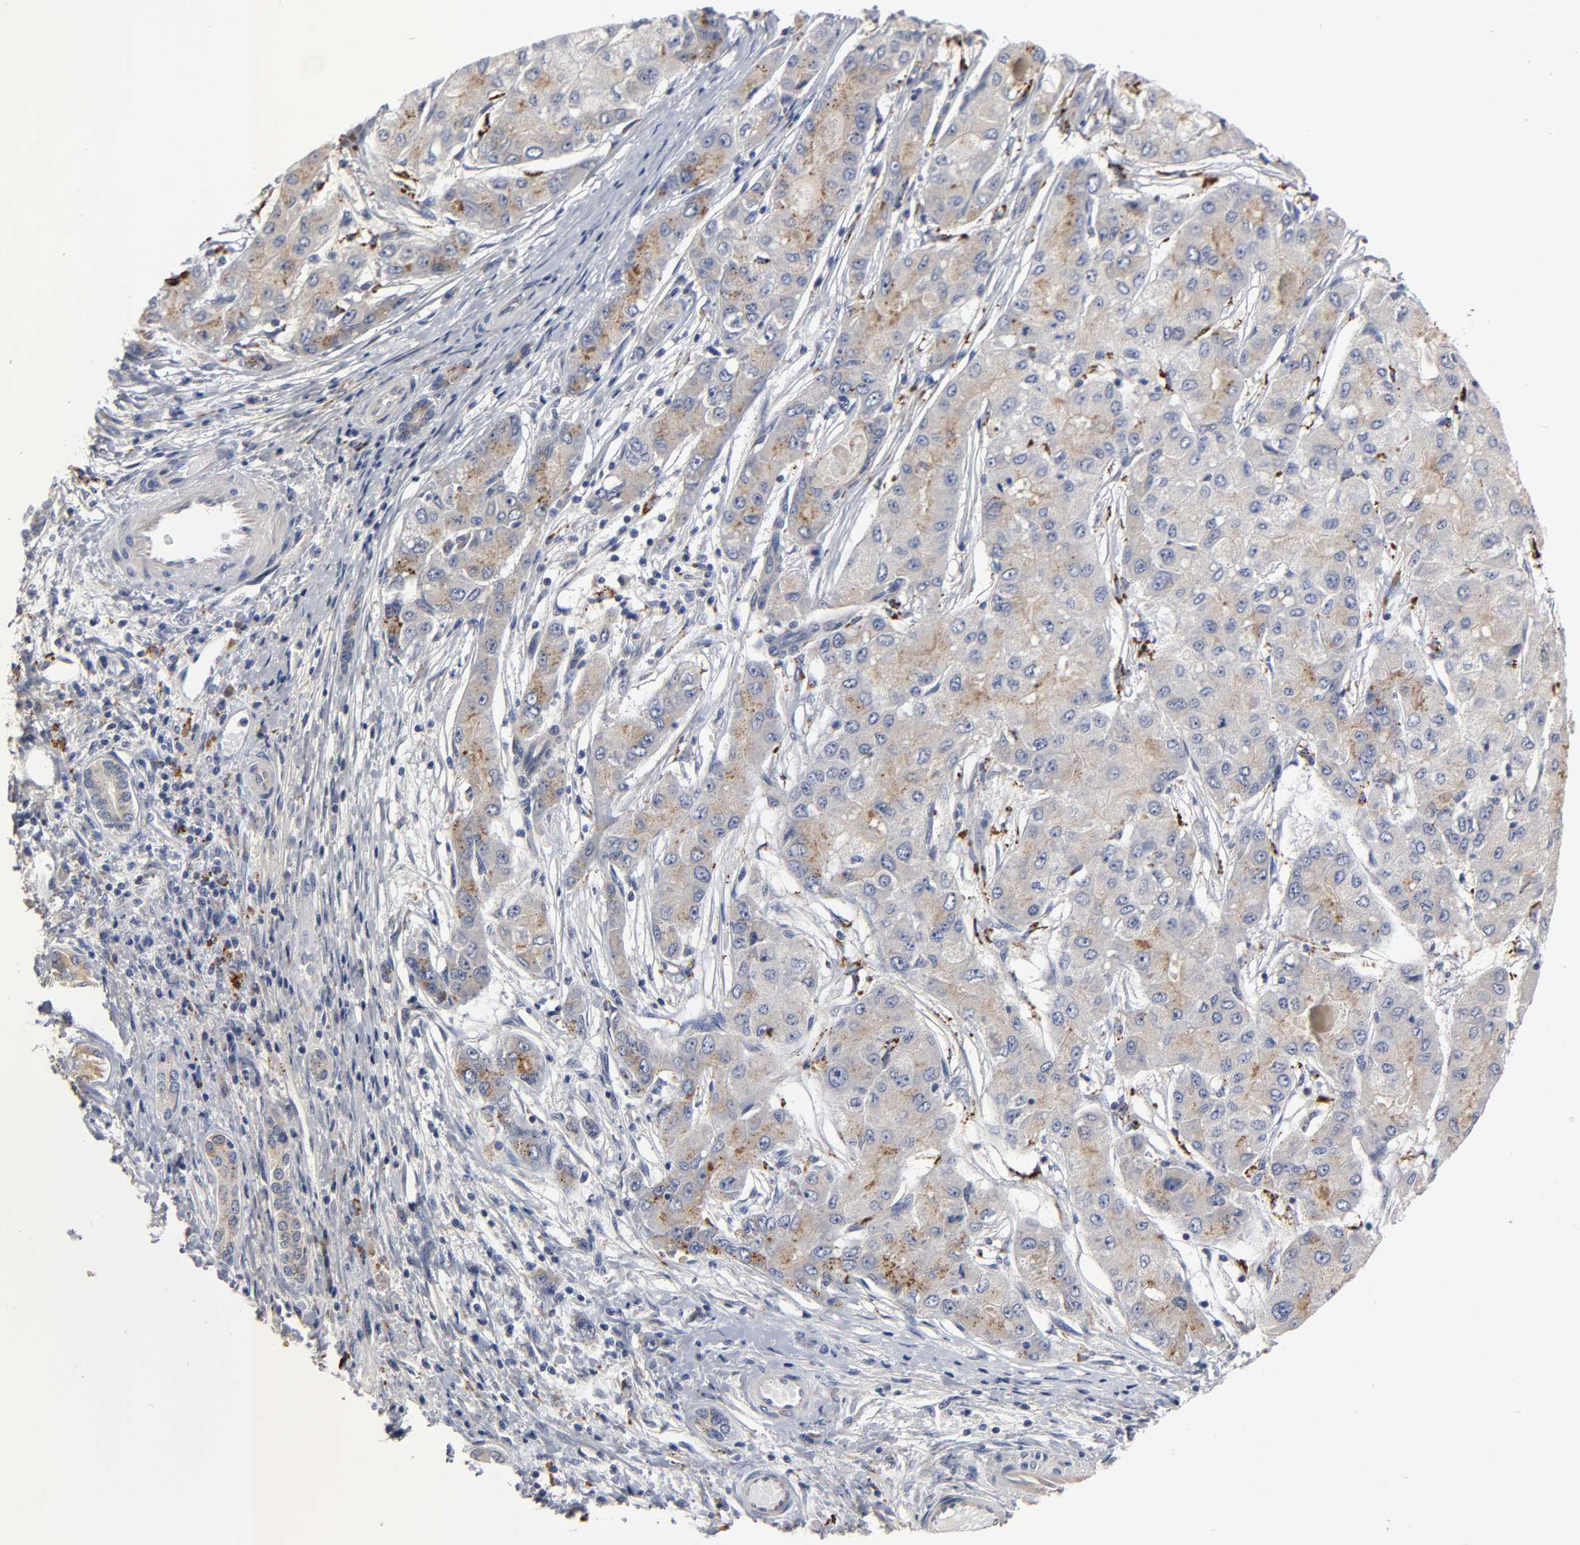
{"staining": {"intensity": "weak", "quantity": ">75%", "location": "cytoplasmic/membranous"}, "tissue": "liver cancer", "cell_type": "Tumor cells", "image_type": "cancer", "snomed": [{"axis": "morphology", "description": "Carcinoma, Hepatocellular, NOS"}, {"axis": "topography", "description": "Liver"}], "caption": "IHC (DAB) staining of liver cancer reveals weak cytoplasmic/membranous protein staining in approximately >75% of tumor cells.", "gene": "C17orf75", "patient": {"sex": "male", "age": 80}}